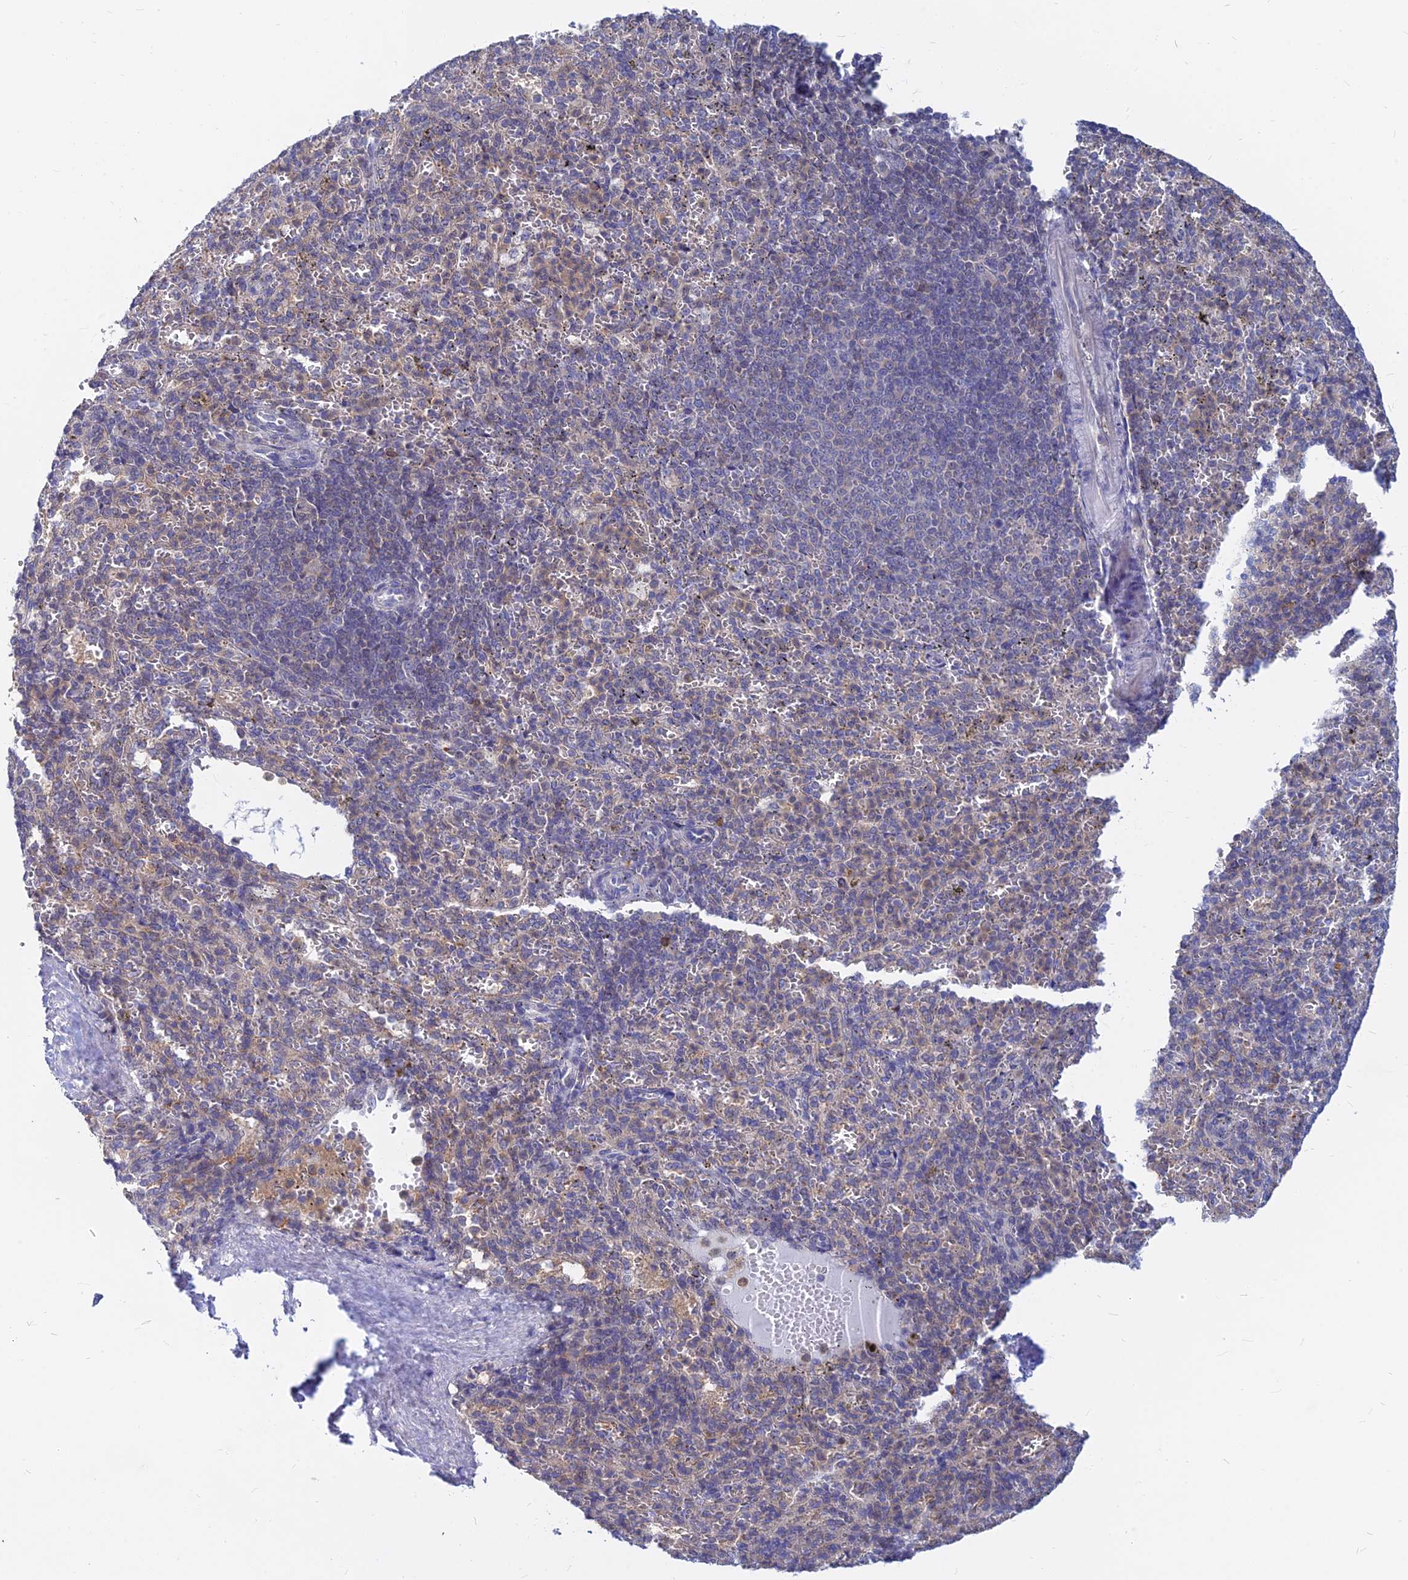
{"staining": {"intensity": "negative", "quantity": "none", "location": "none"}, "tissue": "spleen", "cell_type": "Cells in red pulp", "image_type": "normal", "snomed": [{"axis": "morphology", "description": "Normal tissue, NOS"}, {"axis": "topography", "description": "Spleen"}], "caption": "A high-resolution image shows IHC staining of benign spleen, which displays no significant staining in cells in red pulp. The staining is performed using DAB brown chromogen with nuclei counter-stained in using hematoxylin.", "gene": "B3GALT4", "patient": {"sex": "female", "age": 21}}